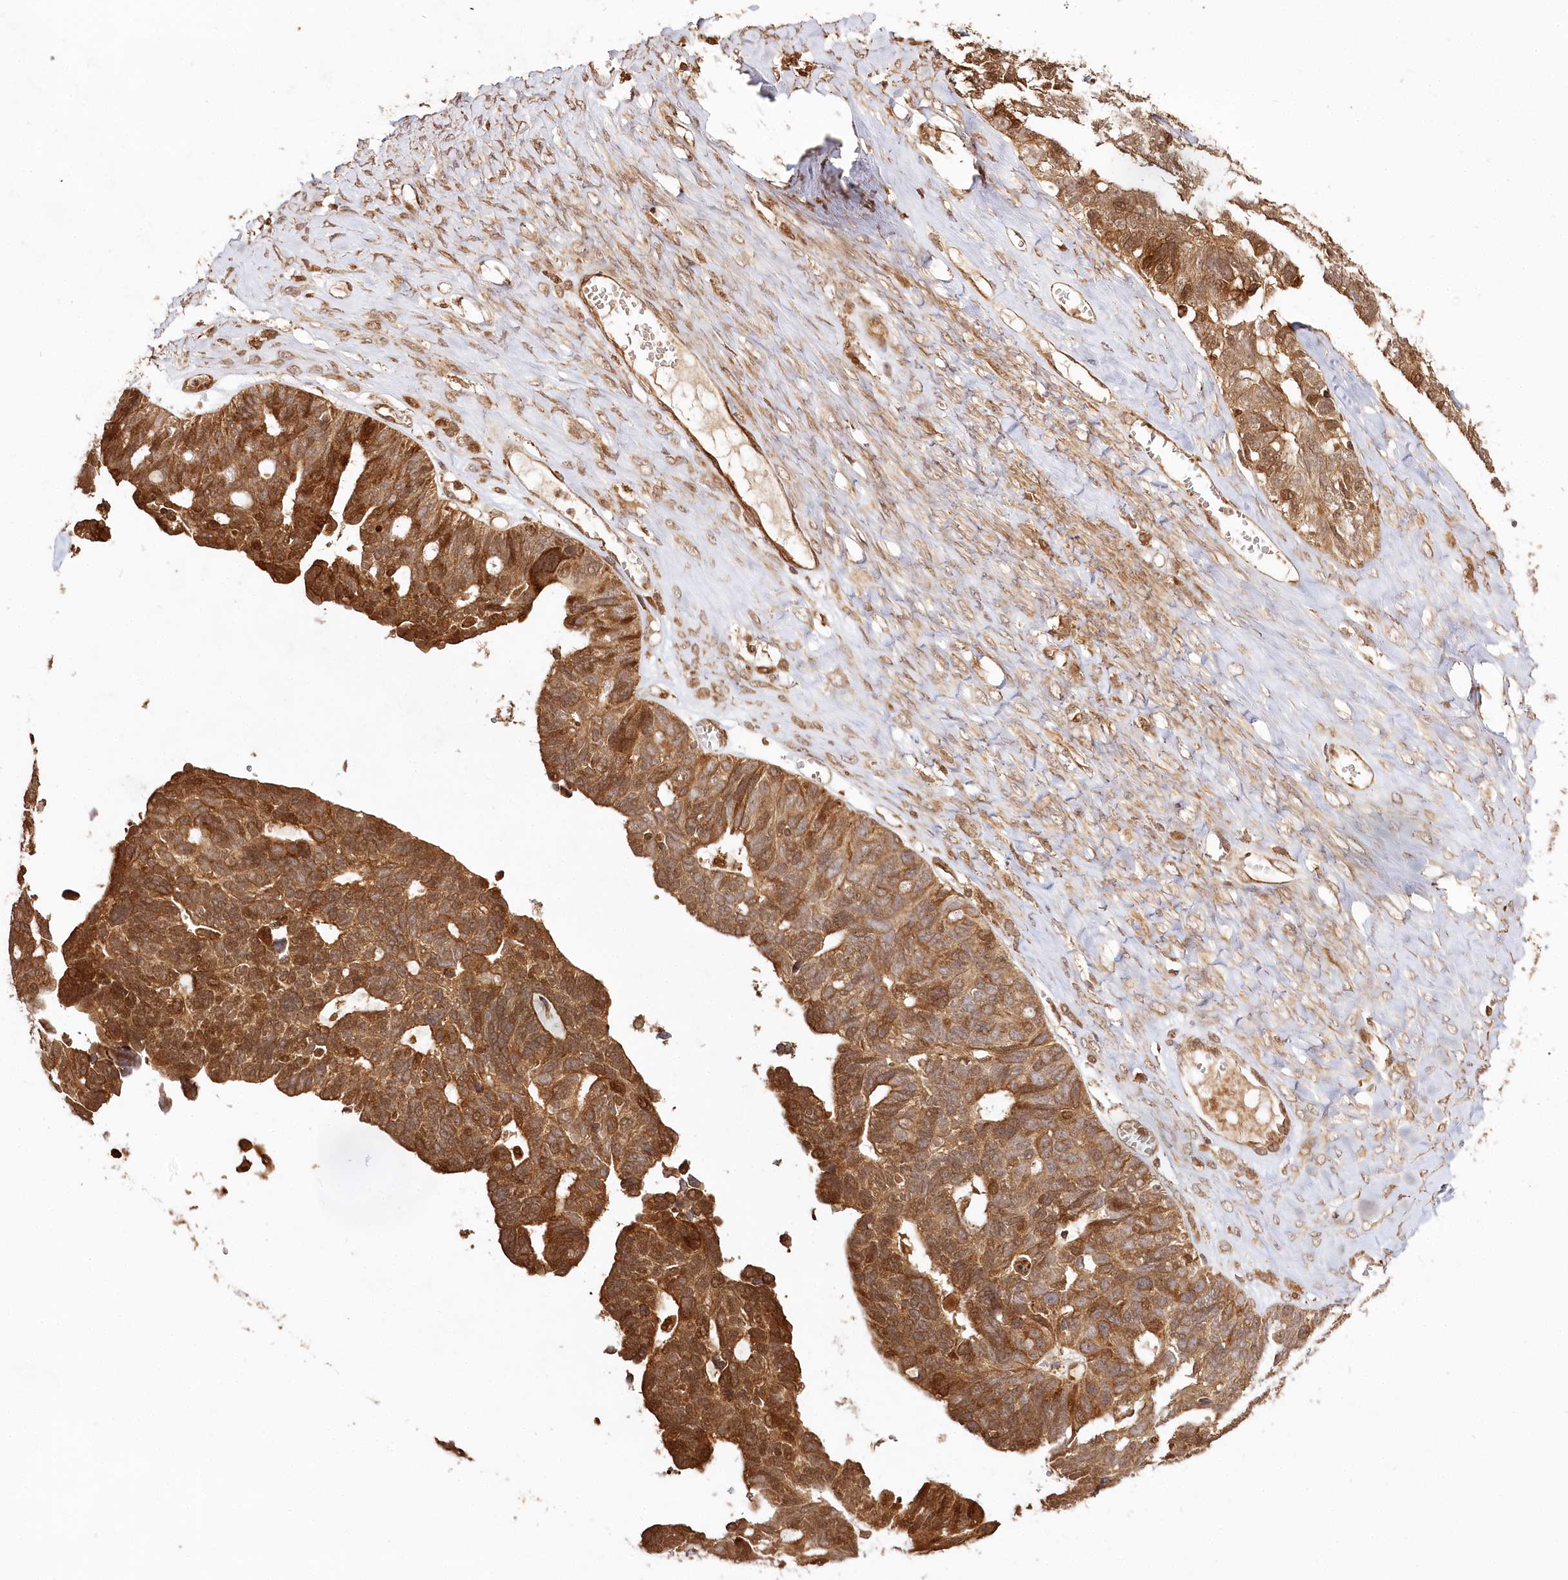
{"staining": {"intensity": "strong", "quantity": ">75%", "location": "cytoplasmic/membranous,nuclear"}, "tissue": "ovarian cancer", "cell_type": "Tumor cells", "image_type": "cancer", "snomed": [{"axis": "morphology", "description": "Cystadenocarcinoma, serous, NOS"}, {"axis": "topography", "description": "Ovary"}], "caption": "Immunohistochemical staining of human serous cystadenocarcinoma (ovarian) shows strong cytoplasmic/membranous and nuclear protein staining in about >75% of tumor cells. (Brightfield microscopy of DAB IHC at high magnification).", "gene": "ULK2", "patient": {"sex": "female", "age": 79}}